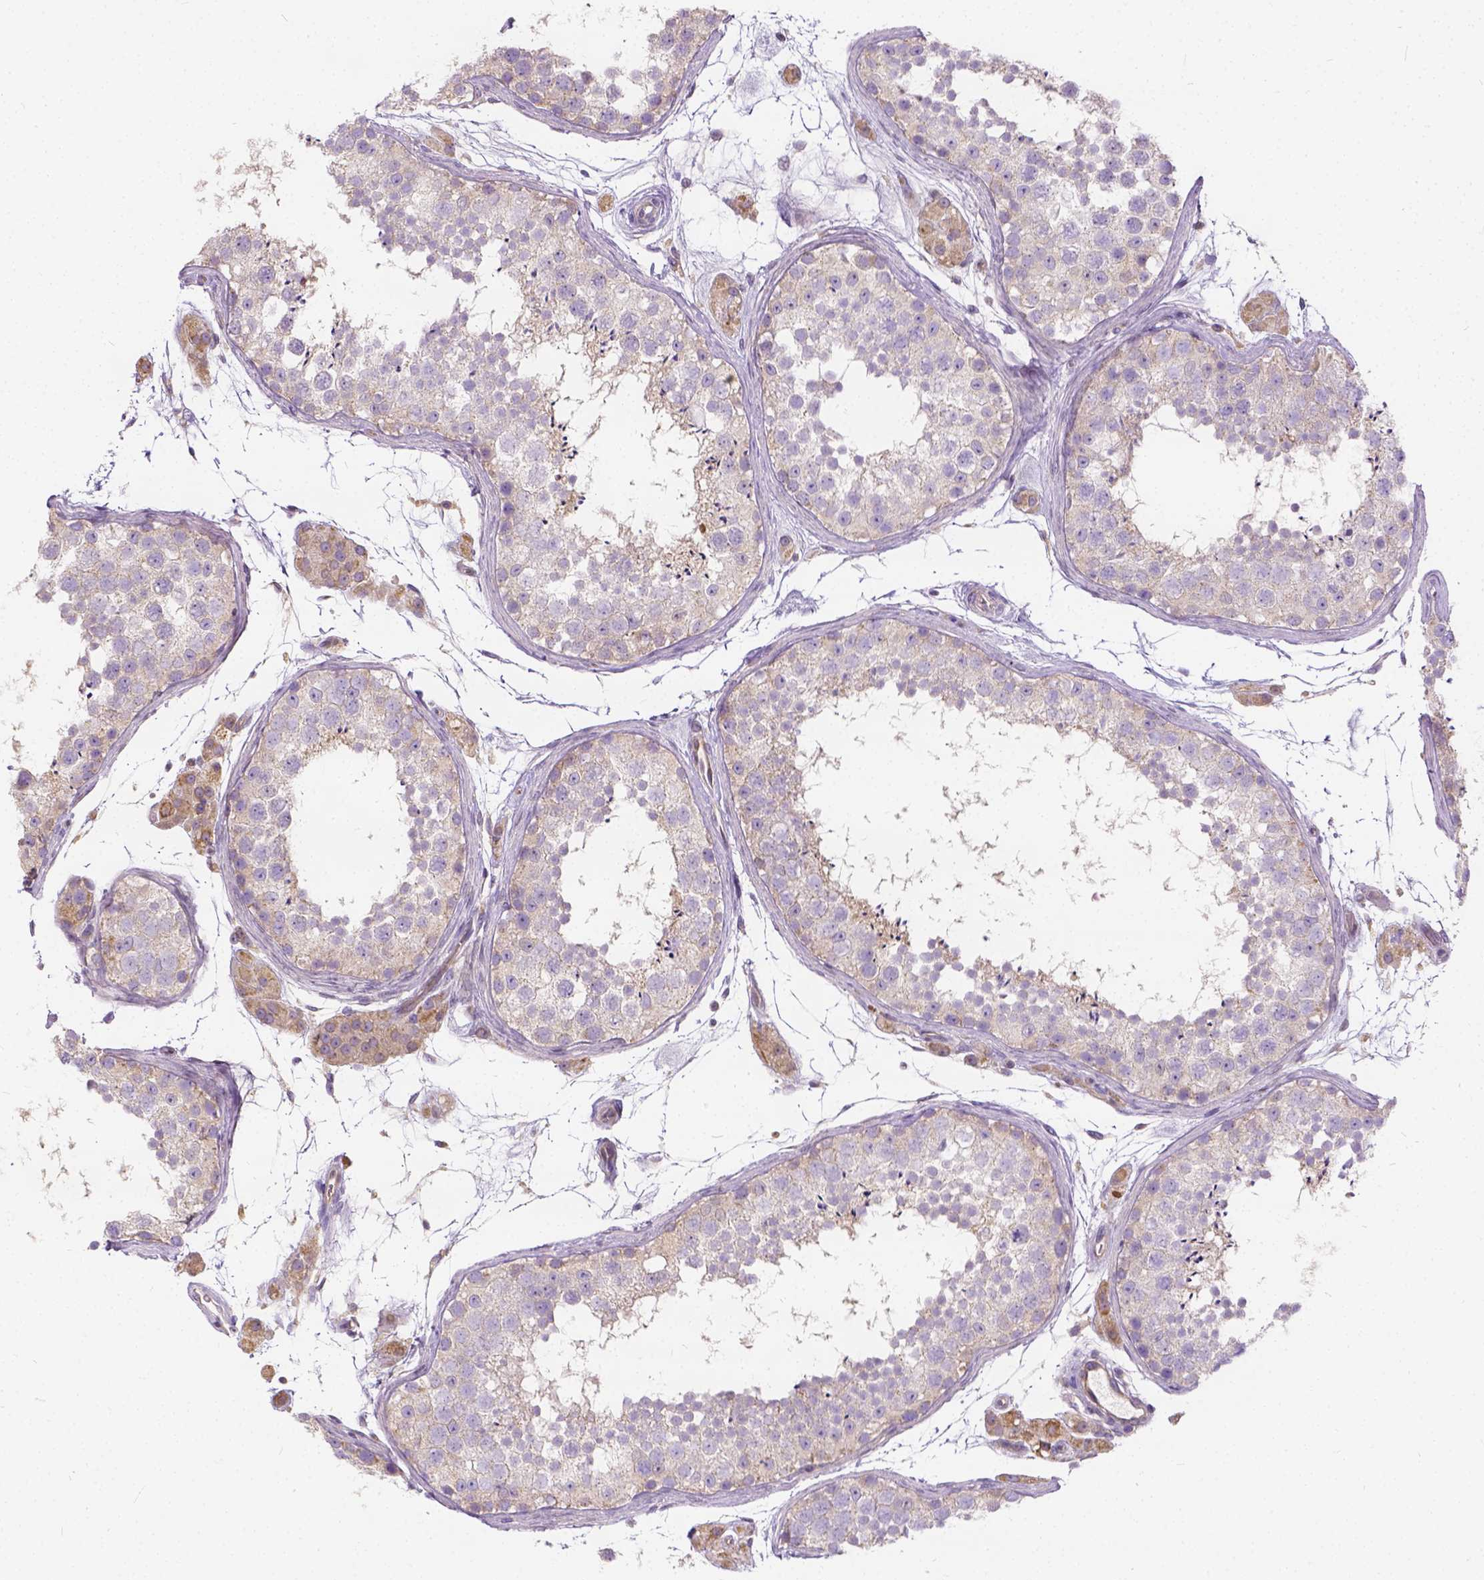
{"staining": {"intensity": "negative", "quantity": "none", "location": "none"}, "tissue": "testis", "cell_type": "Cells in seminiferous ducts", "image_type": "normal", "snomed": [{"axis": "morphology", "description": "Normal tissue, NOS"}, {"axis": "topography", "description": "Testis"}], "caption": "Cells in seminiferous ducts are negative for protein expression in benign human testis. The staining is performed using DAB (3,3'-diaminobenzidine) brown chromogen with nuclei counter-stained in using hematoxylin.", "gene": "CADM4", "patient": {"sex": "male", "age": 41}}